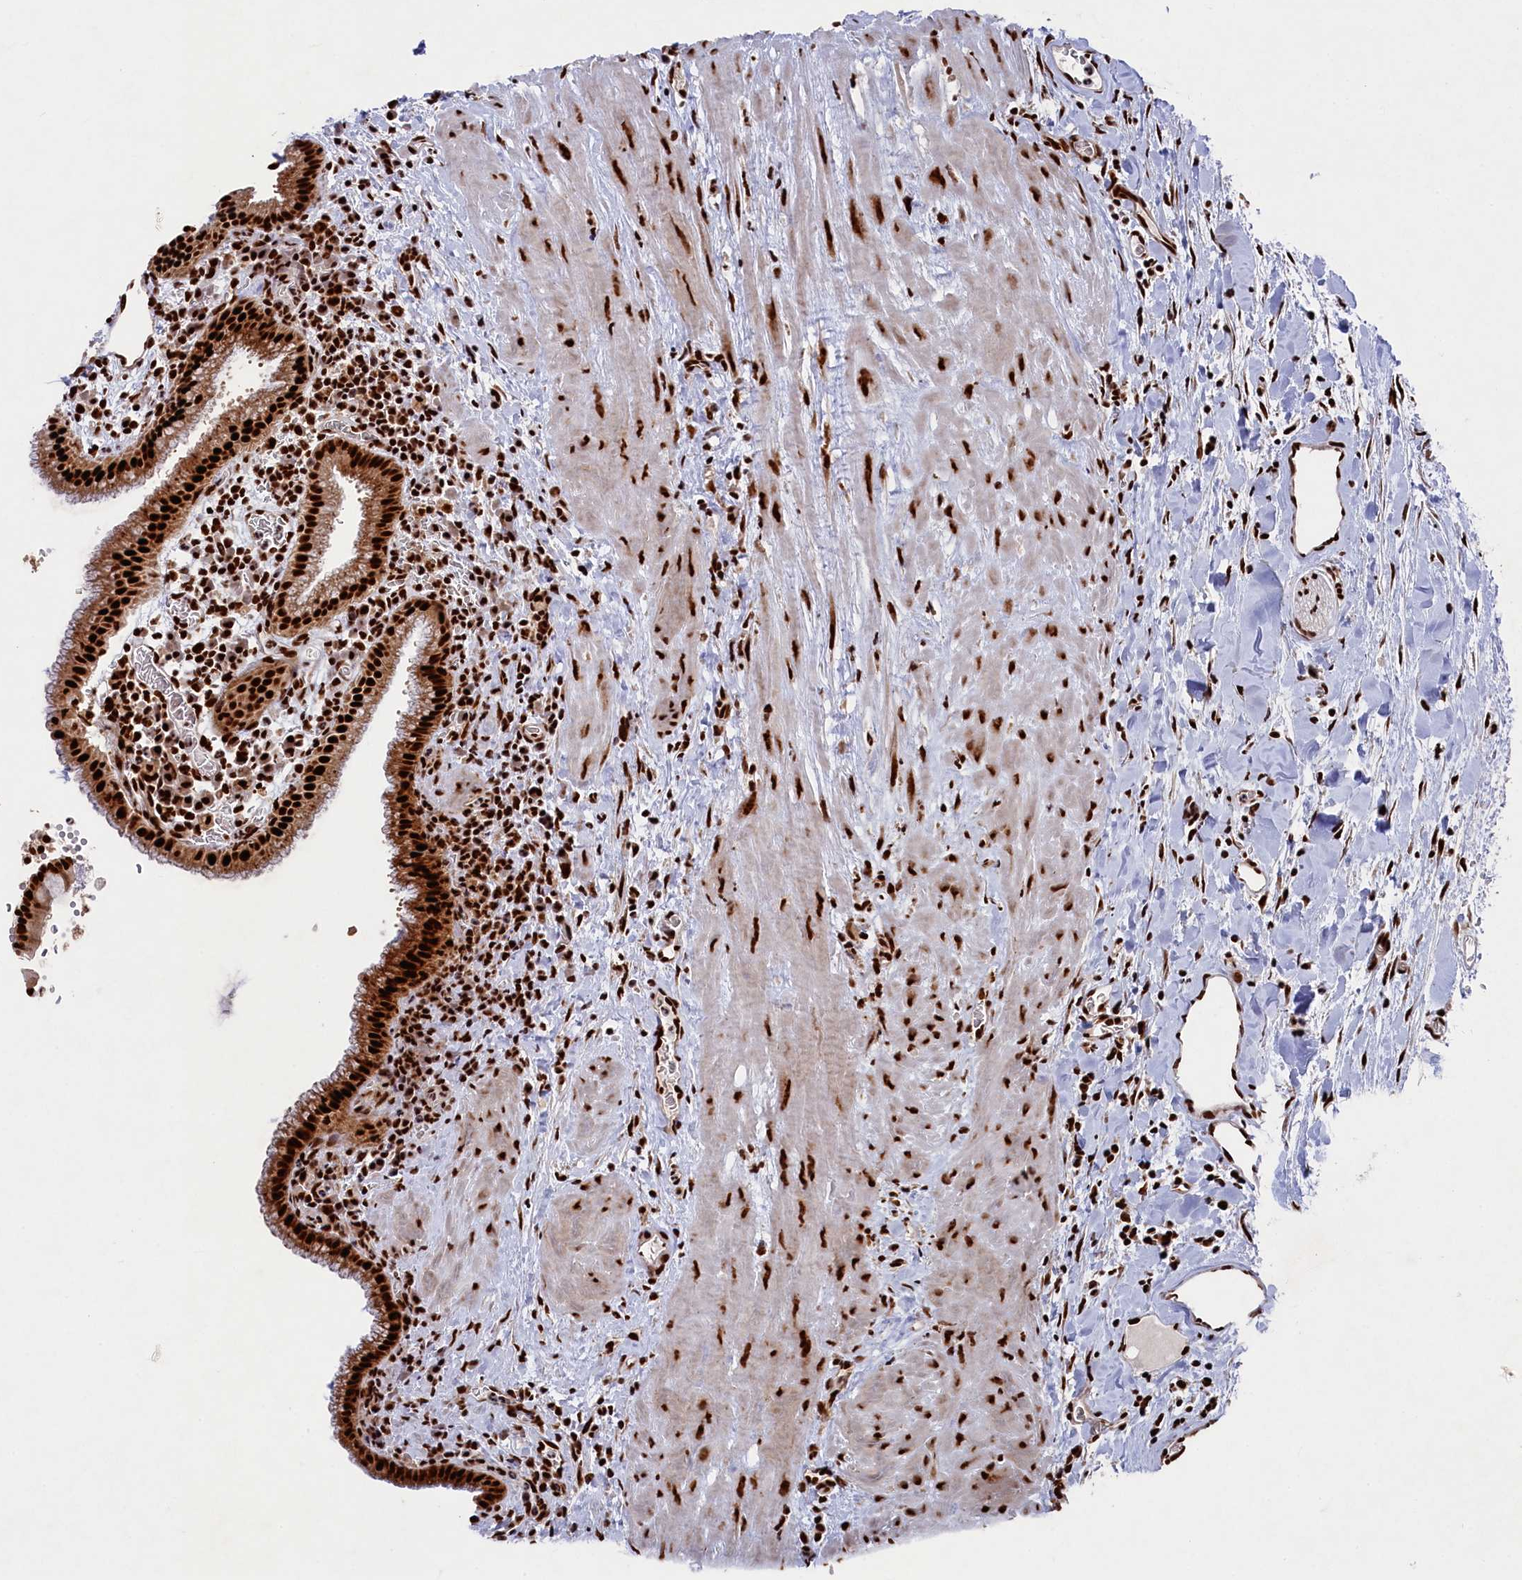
{"staining": {"intensity": "strong", "quantity": ">75%", "location": "cytoplasmic/membranous,nuclear"}, "tissue": "gallbladder", "cell_type": "Glandular cells", "image_type": "normal", "snomed": [{"axis": "morphology", "description": "Normal tissue, NOS"}, {"axis": "topography", "description": "Gallbladder"}], "caption": "Immunohistochemistry (DAB) staining of unremarkable human gallbladder demonstrates strong cytoplasmic/membranous,nuclear protein positivity in about >75% of glandular cells. (brown staining indicates protein expression, while blue staining denotes nuclei).", "gene": "PRPF31", "patient": {"sex": "male", "age": 78}}